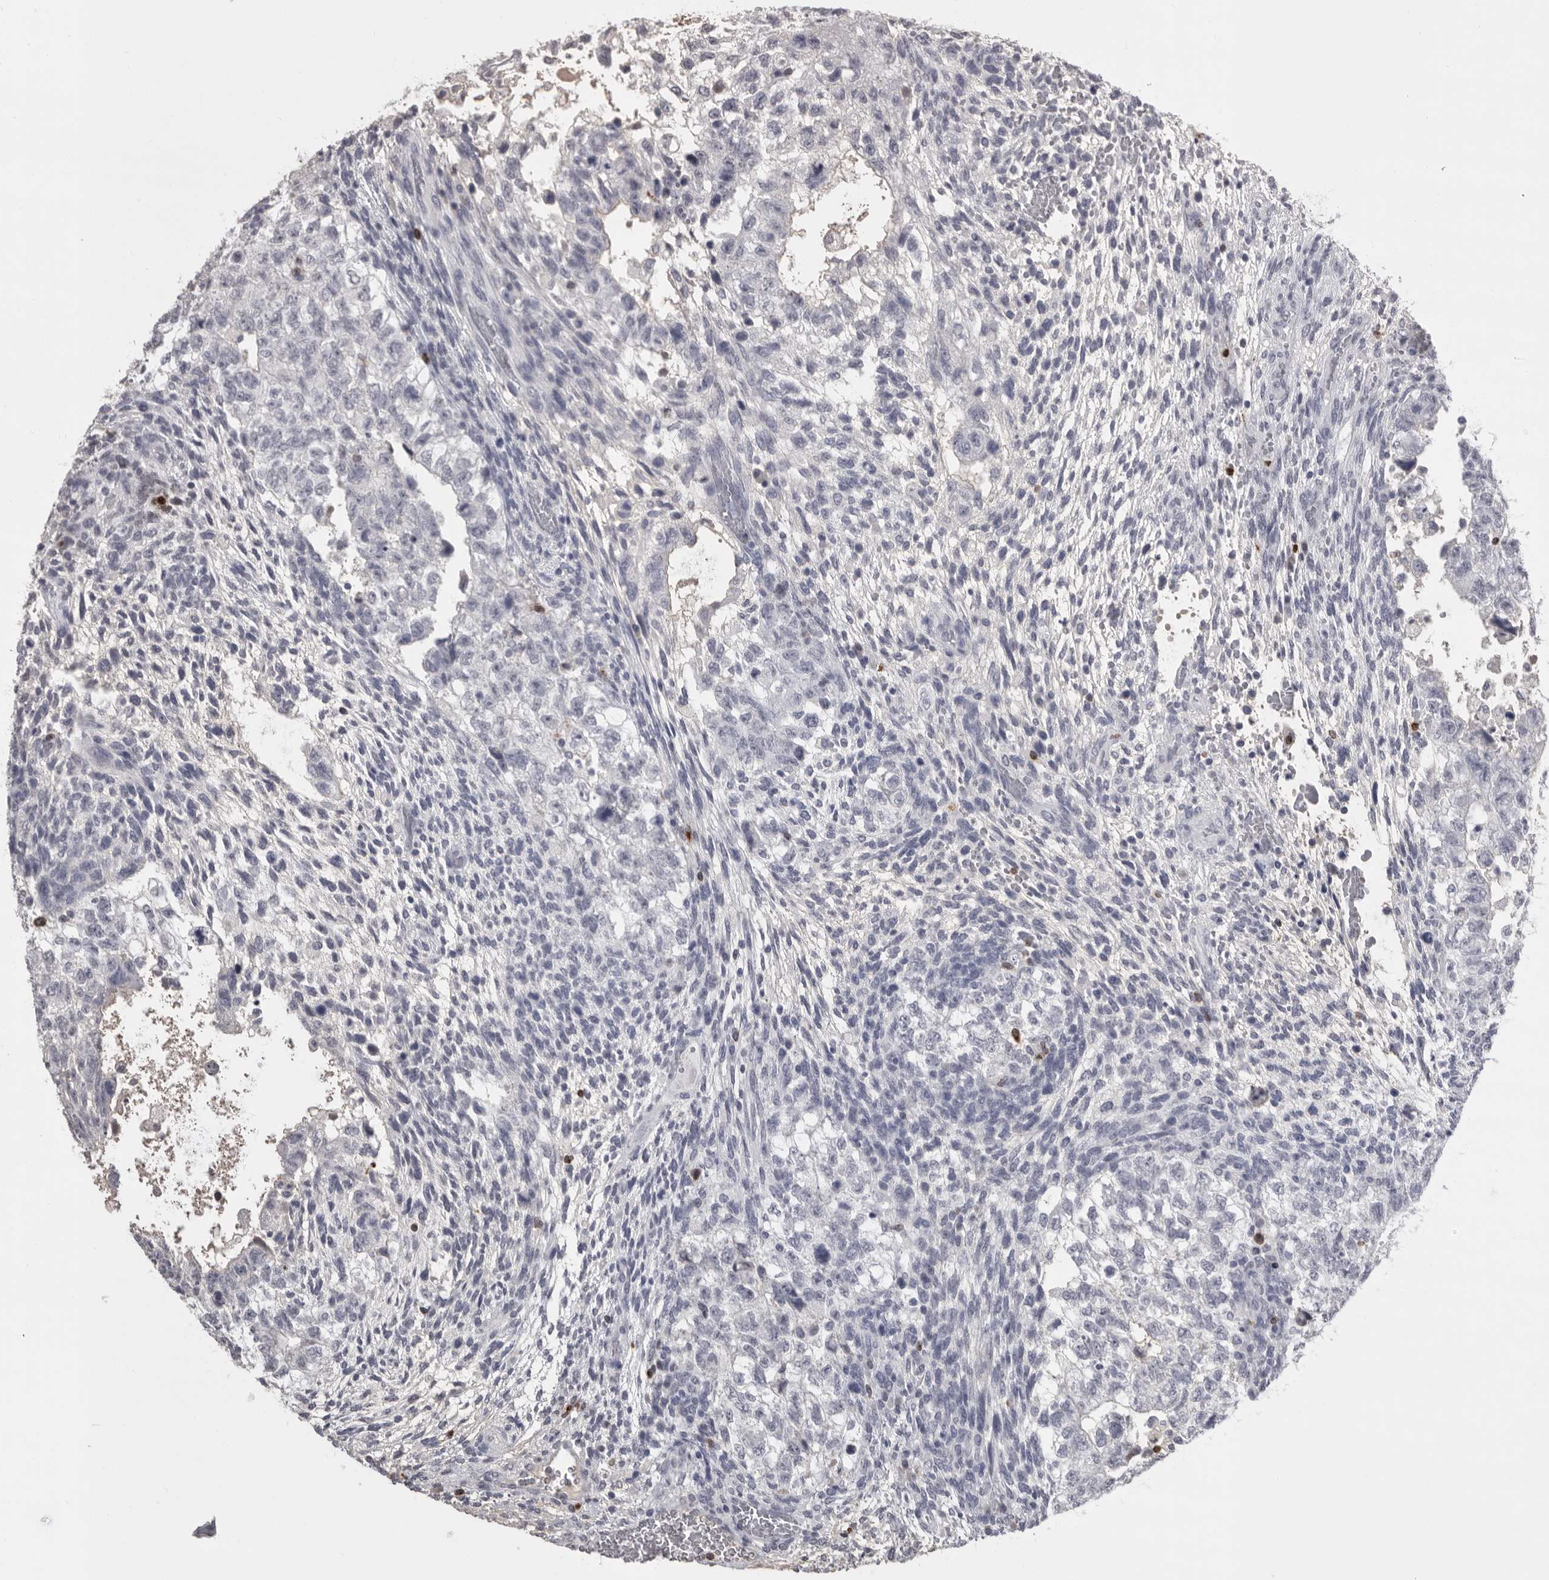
{"staining": {"intensity": "negative", "quantity": "none", "location": "none"}, "tissue": "testis cancer", "cell_type": "Tumor cells", "image_type": "cancer", "snomed": [{"axis": "morphology", "description": "Carcinoma, Embryonal, NOS"}, {"axis": "topography", "description": "Testis"}], "caption": "The histopathology image reveals no staining of tumor cells in embryonal carcinoma (testis).", "gene": "GNLY", "patient": {"sex": "male", "age": 36}}